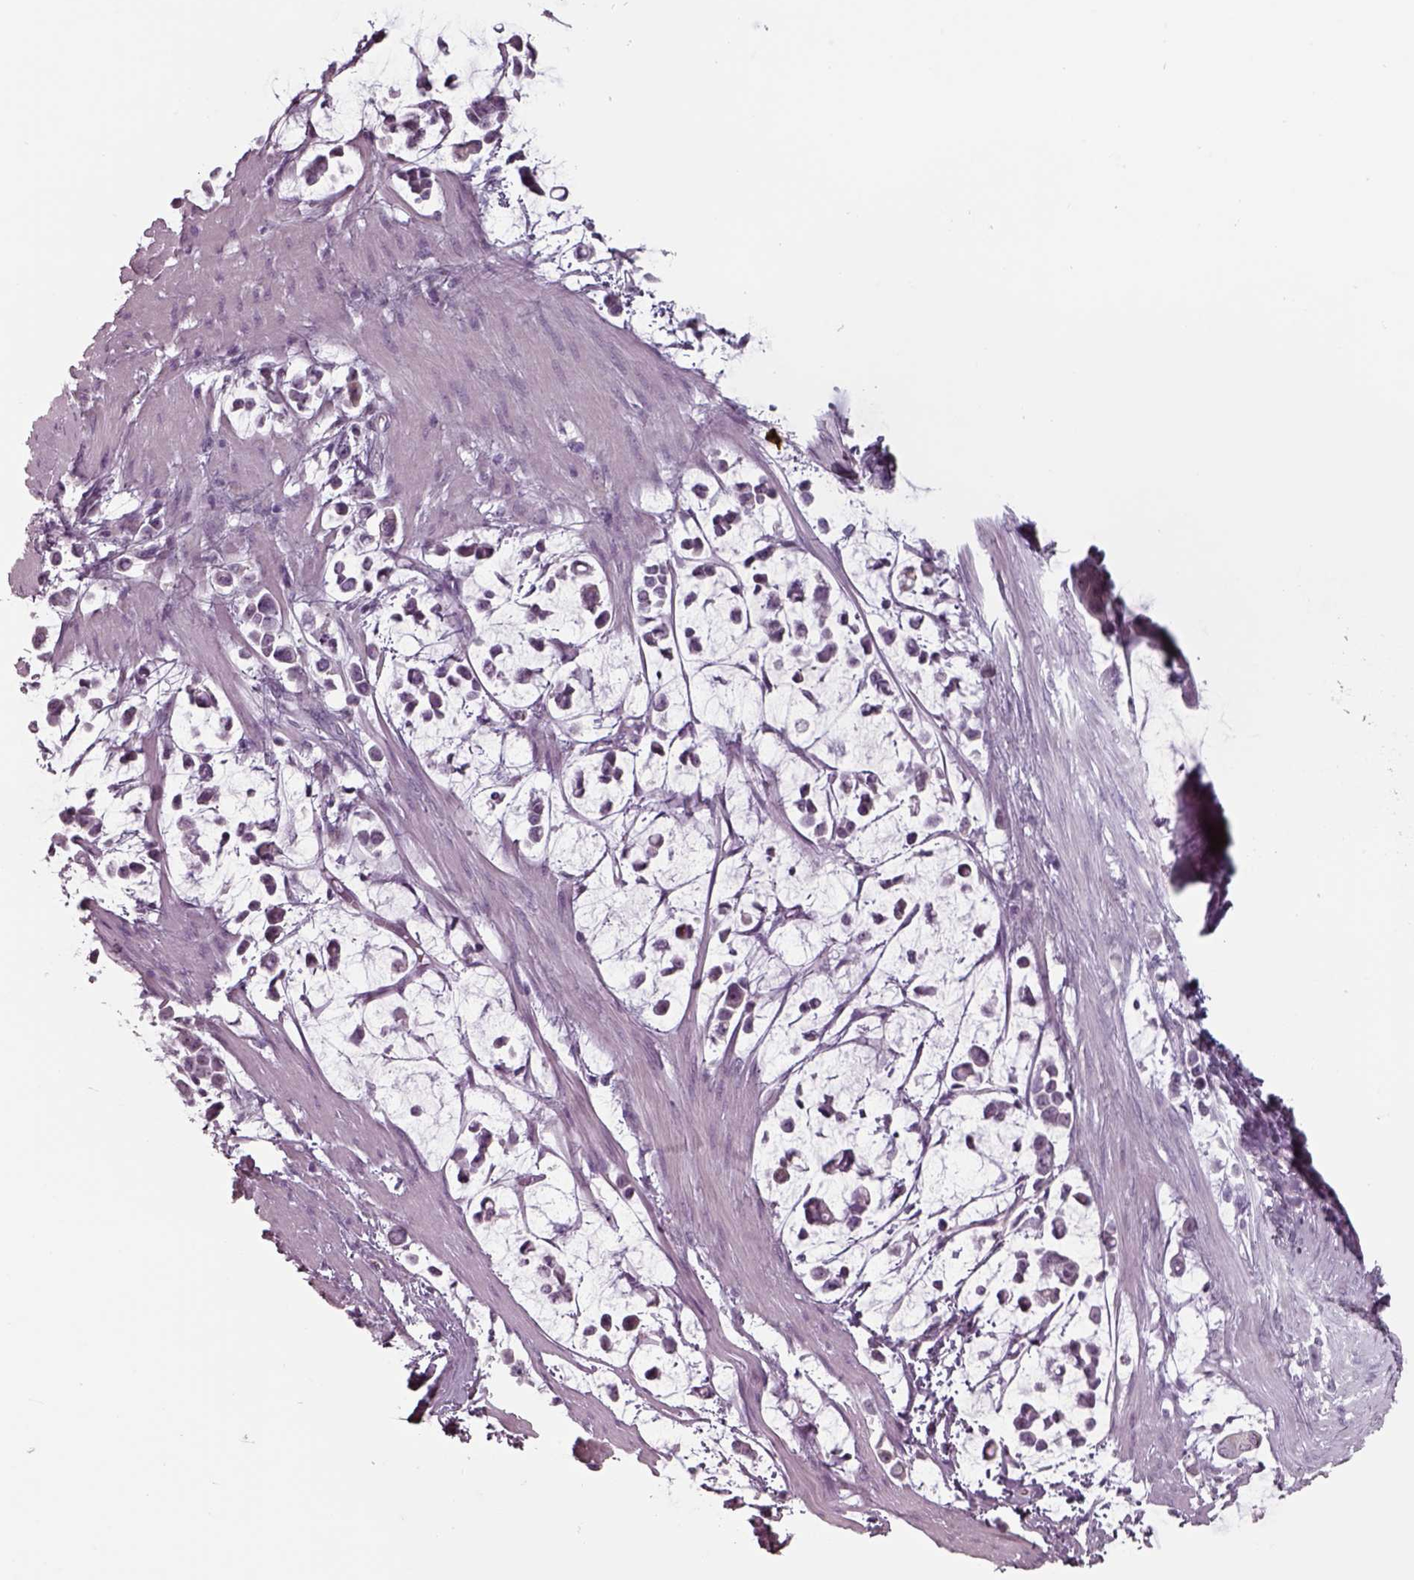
{"staining": {"intensity": "negative", "quantity": "none", "location": "none"}, "tissue": "stomach cancer", "cell_type": "Tumor cells", "image_type": "cancer", "snomed": [{"axis": "morphology", "description": "Adenocarcinoma, NOS"}, {"axis": "topography", "description": "Stomach"}], "caption": "DAB immunohistochemical staining of stomach cancer demonstrates no significant staining in tumor cells.", "gene": "SEPTIN14", "patient": {"sex": "male", "age": 82}}